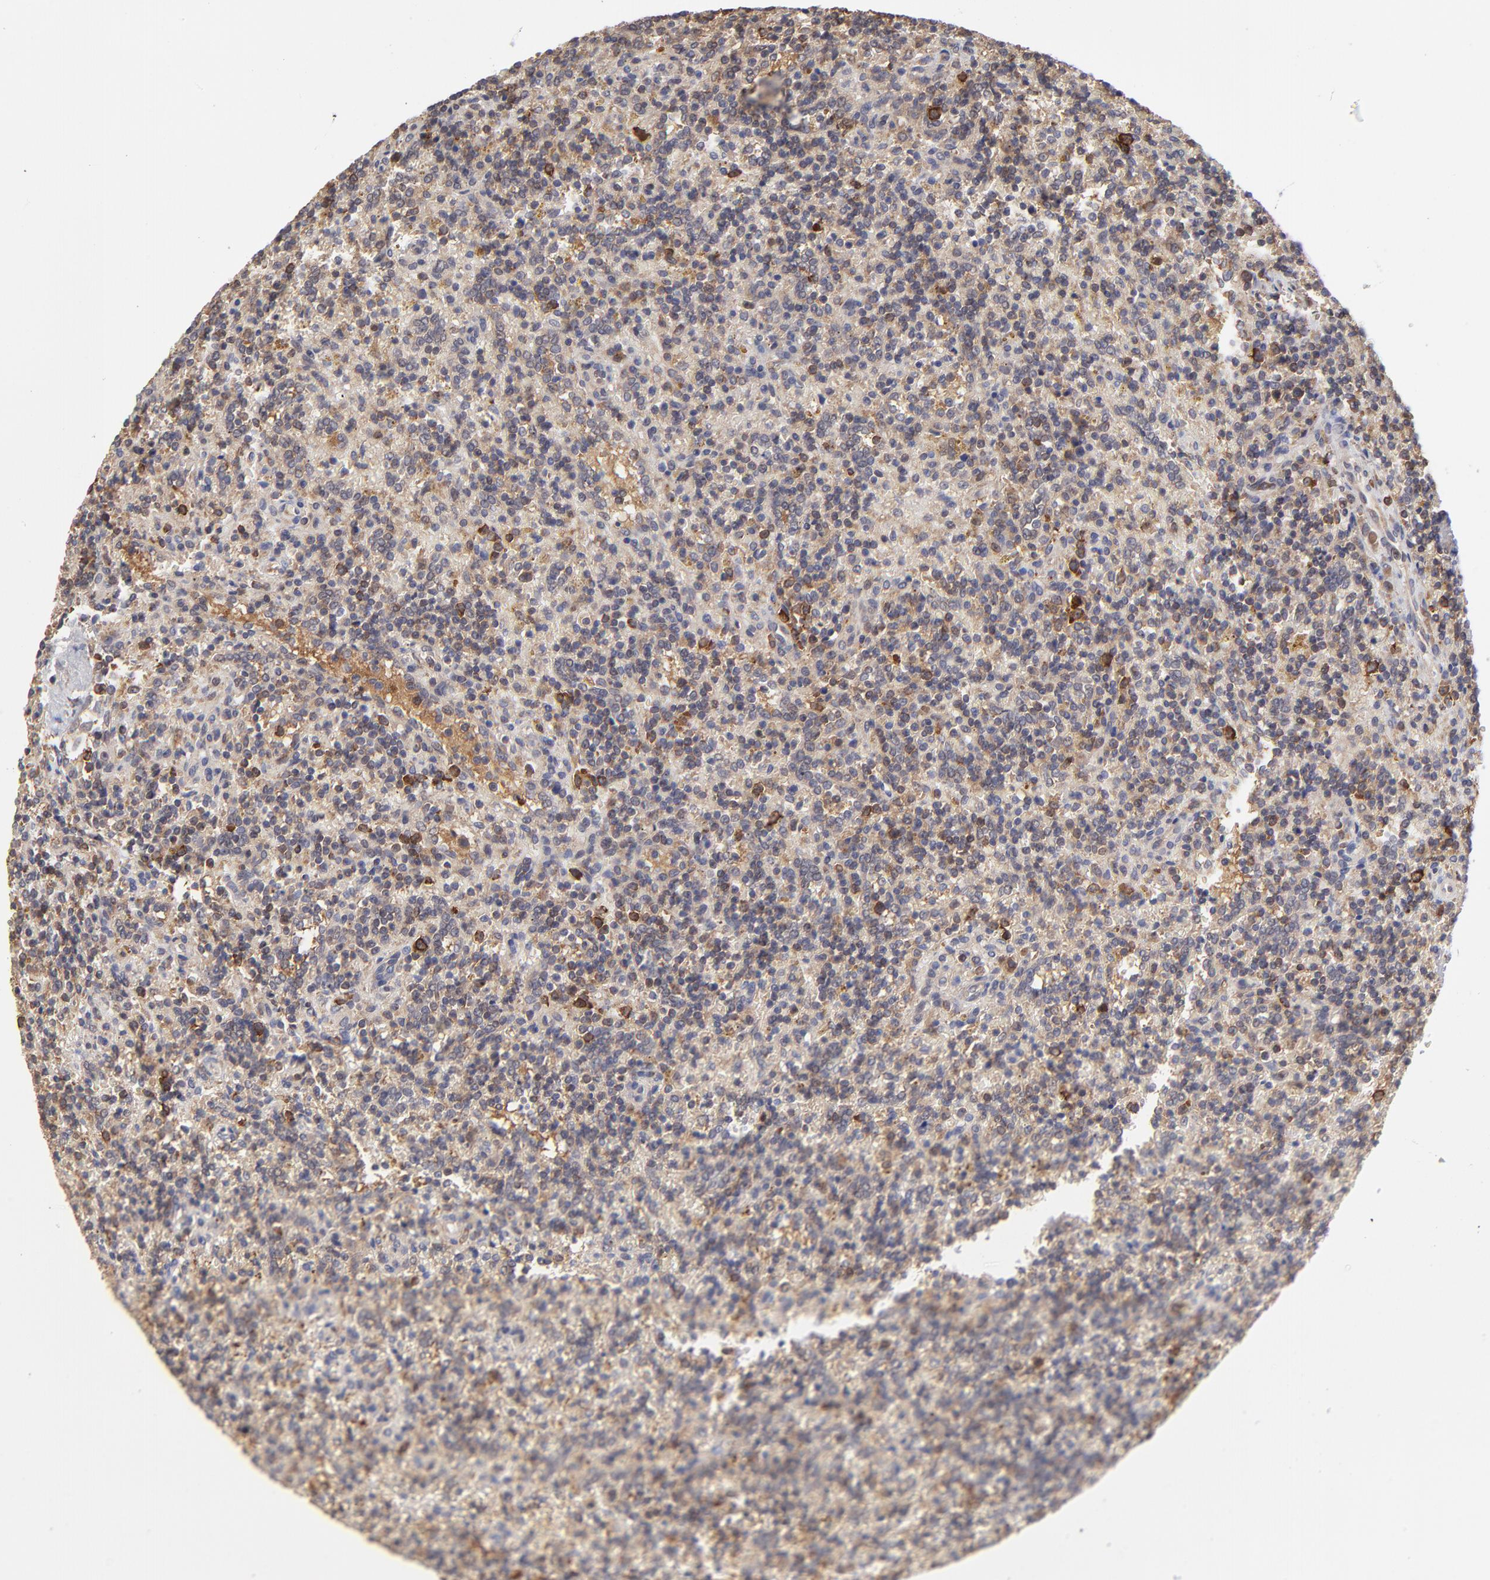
{"staining": {"intensity": "strong", "quantity": "<25%", "location": "cytoplasmic/membranous"}, "tissue": "lymphoma", "cell_type": "Tumor cells", "image_type": "cancer", "snomed": [{"axis": "morphology", "description": "Malignant lymphoma, non-Hodgkin's type, Low grade"}, {"axis": "topography", "description": "Spleen"}], "caption": "Malignant lymphoma, non-Hodgkin's type (low-grade) stained for a protein (brown) exhibits strong cytoplasmic/membranous positive positivity in about <25% of tumor cells.", "gene": "GART", "patient": {"sex": "male", "age": 67}}